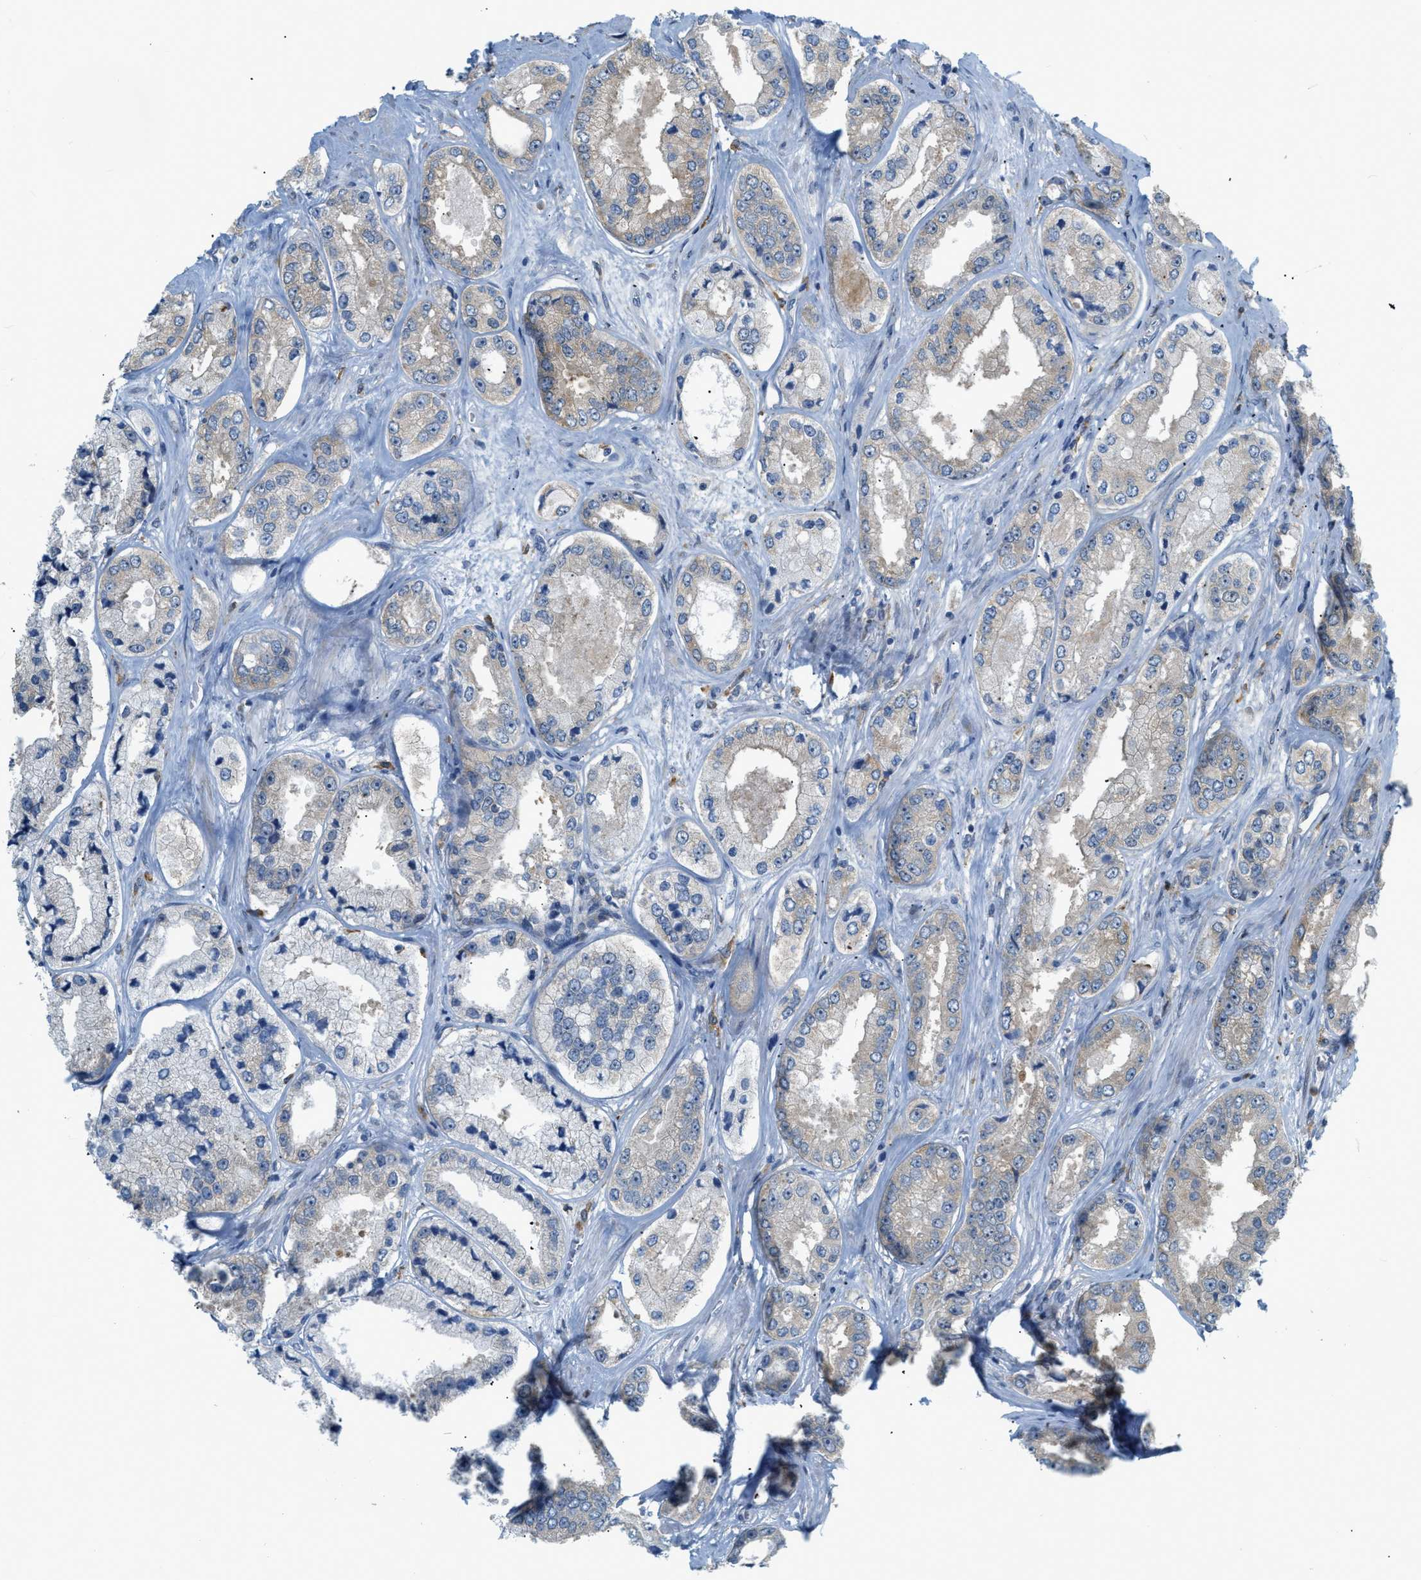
{"staining": {"intensity": "moderate", "quantity": ">75%", "location": "cytoplasmic/membranous"}, "tissue": "prostate cancer", "cell_type": "Tumor cells", "image_type": "cancer", "snomed": [{"axis": "morphology", "description": "Adenocarcinoma, High grade"}, {"axis": "topography", "description": "Prostate"}], "caption": "Immunohistochemical staining of adenocarcinoma (high-grade) (prostate) shows medium levels of moderate cytoplasmic/membranous protein positivity in approximately >75% of tumor cells.", "gene": "ZNF408", "patient": {"sex": "male", "age": 61}}